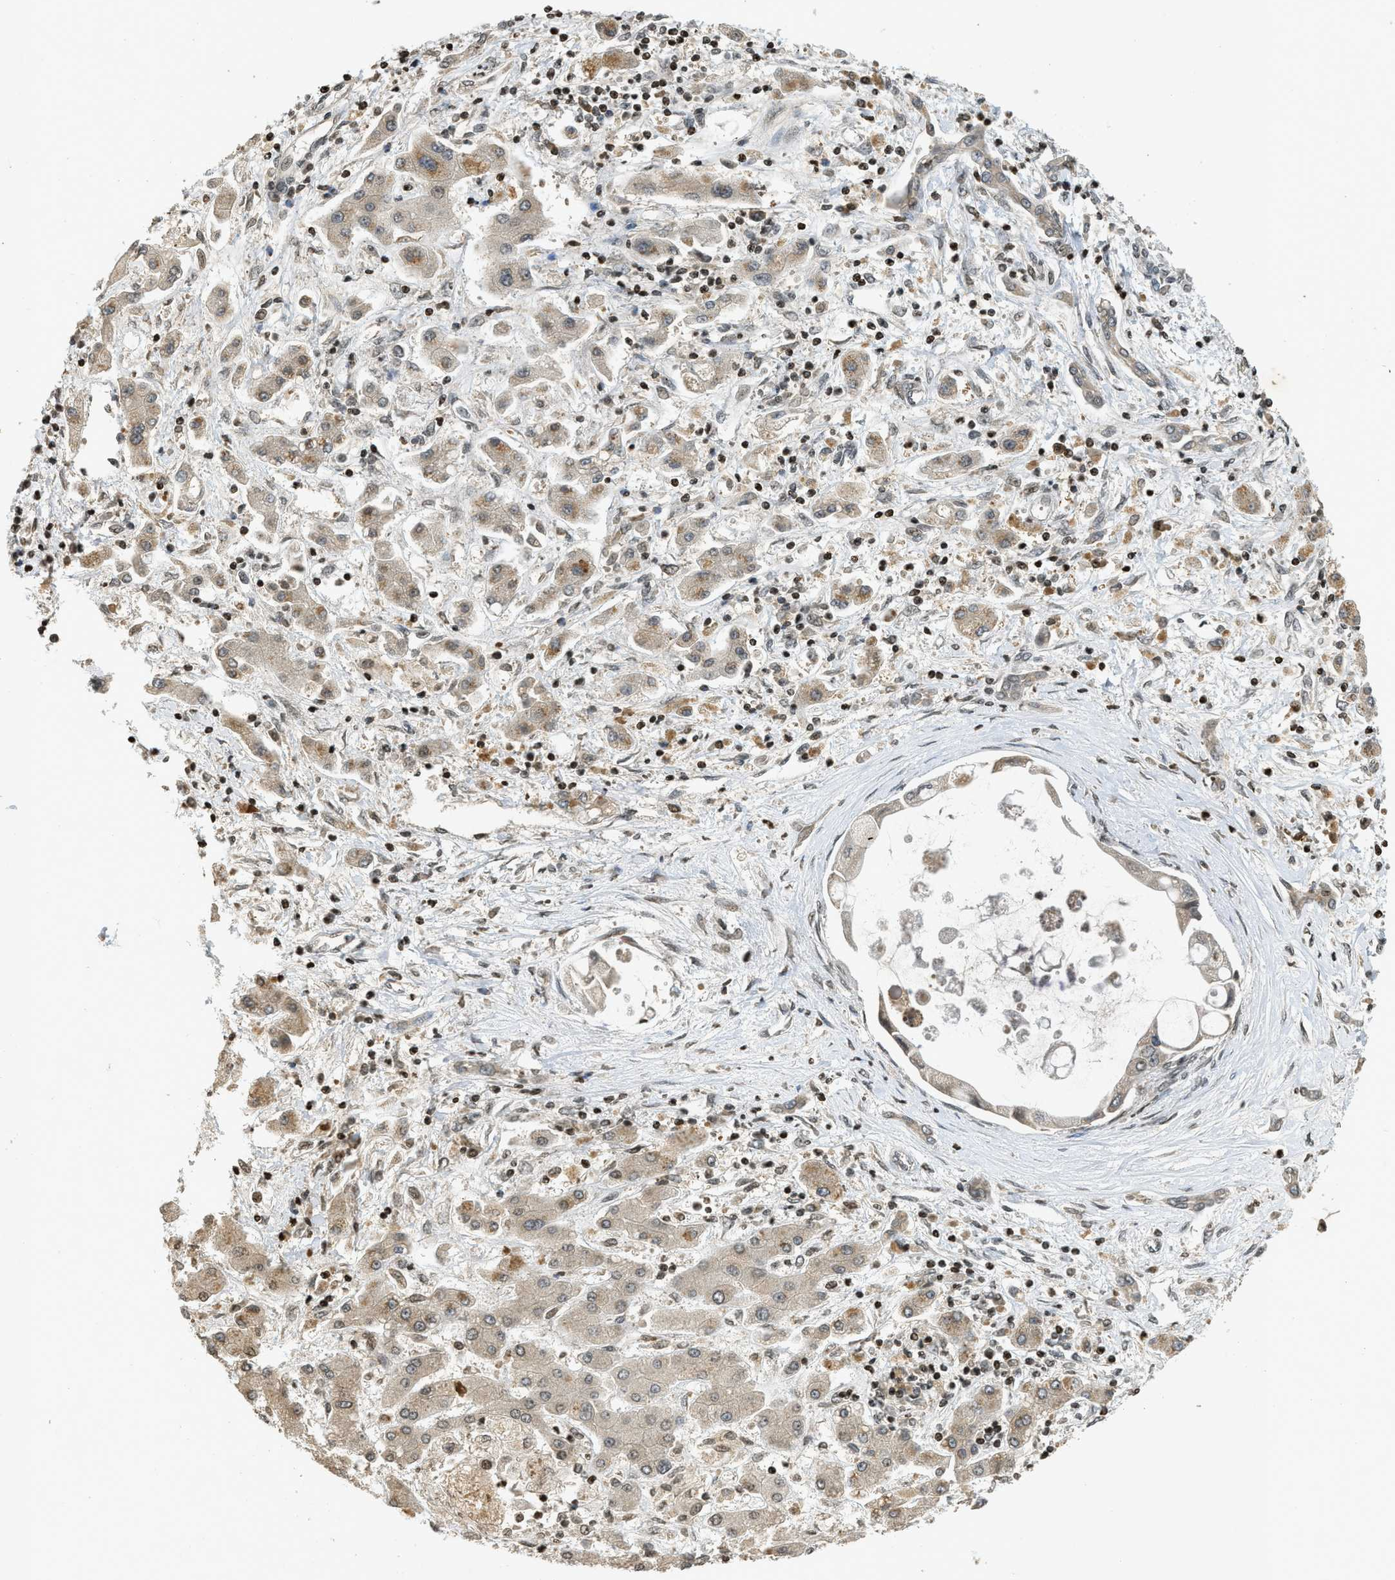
{"staining": {"intensity": "weak", "quantity": "<25%", "location": "cytoplasmic/membranous"}, "tissue": "liver cancer", "cell_type": "Tumor cells", "image_type": "cancer", "snomed": [{"axis": "morphology", "description": "Cholangiocarcinoma"}, {"axis": "topography", "description": "Liver"}], "caption": "Protein analysis of liver cholangiocarcinoma exhibits no significant expression in tumor cells. (DAB (3,3'-diaminobenzidine) IHC with hematoxylin counter stain).", "gene": "SIAH1", "patient": {"sex": "male", "age": 50}}